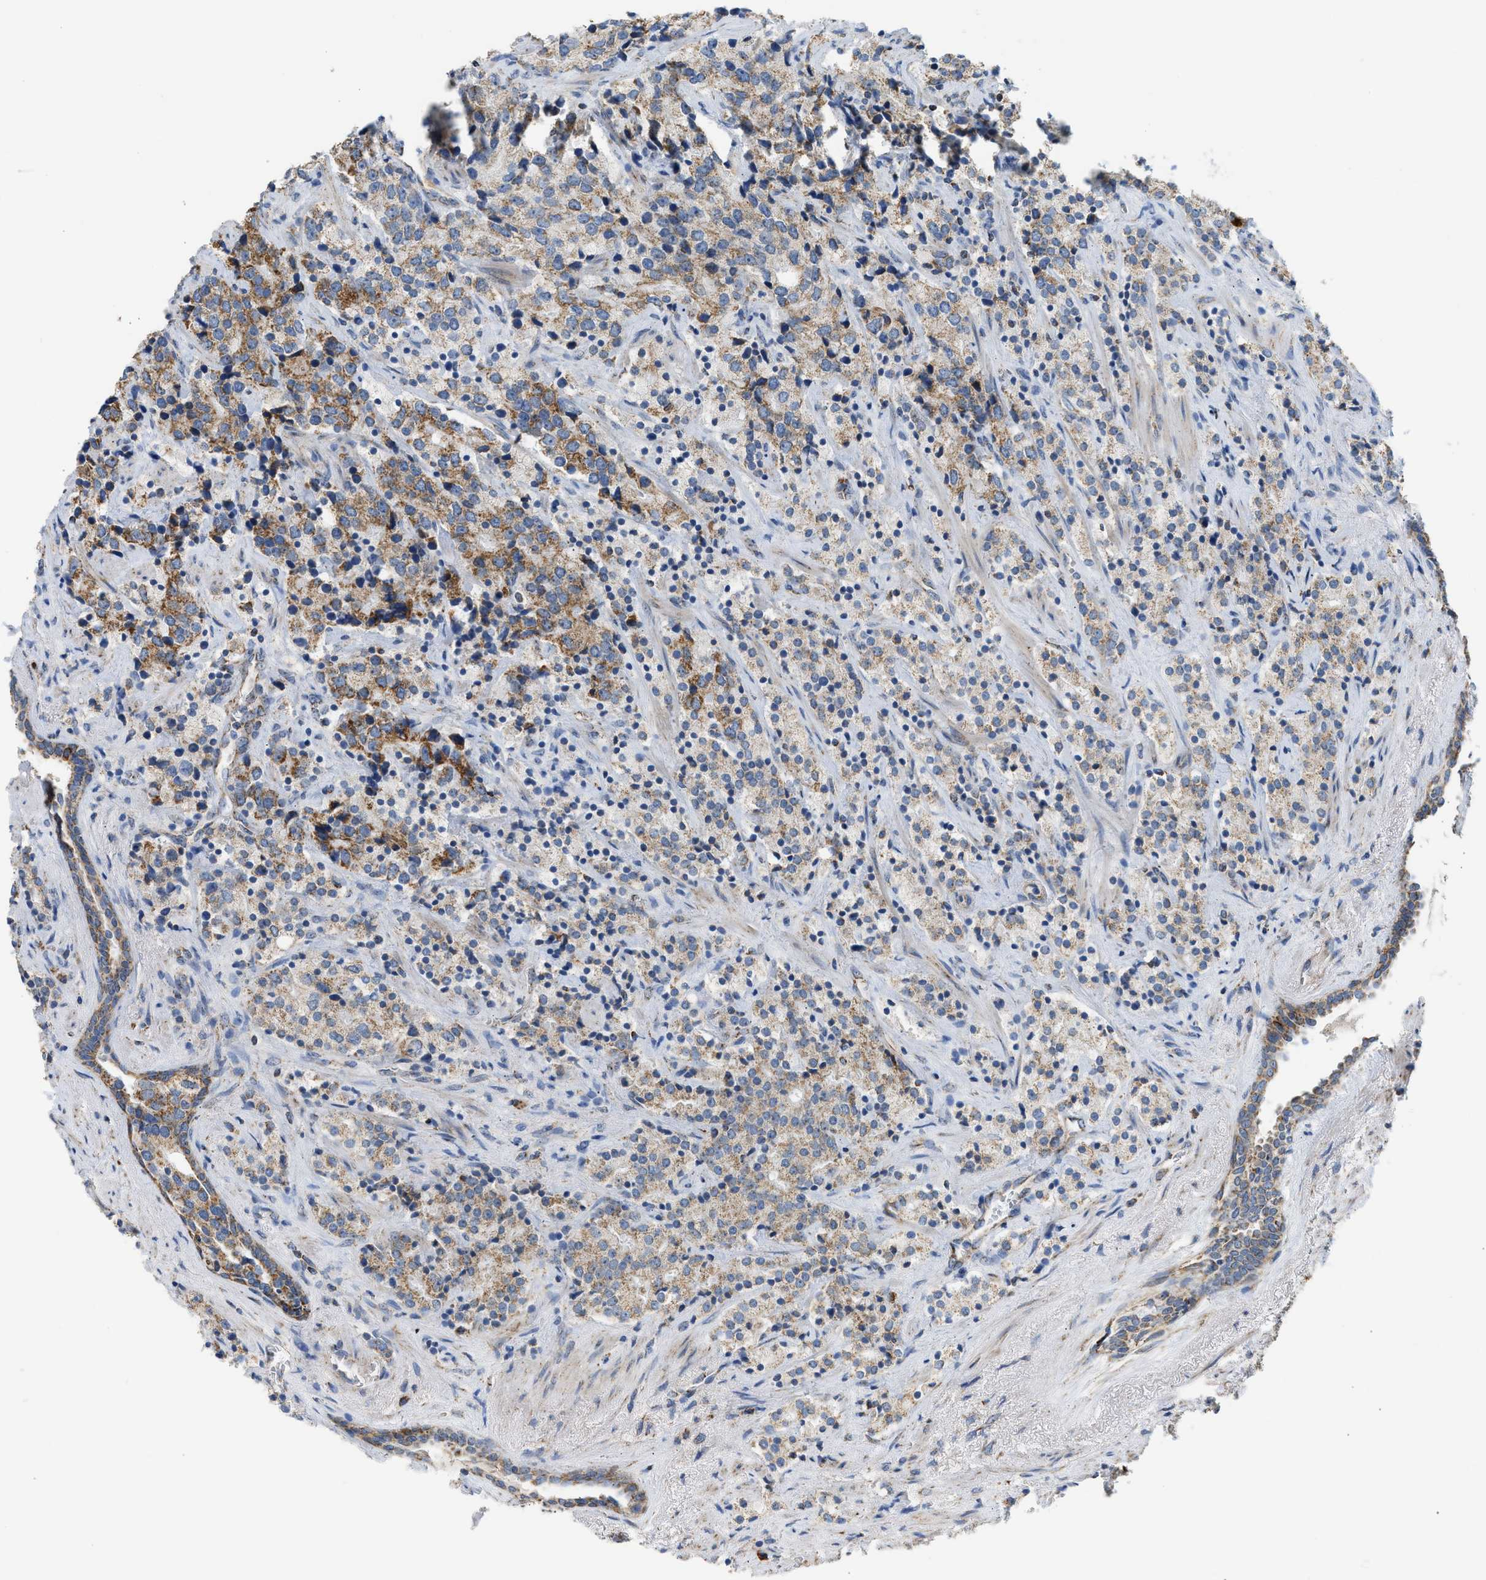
{"staining": {"intensity": "moderate", "quantity": ">75%", "location": "cytoplasmic/membranous"}, "tissue": "prostate cancer", "cell_type": "Tumor cells", "image_type": "cancer", "snomed": [{"axis": "morphology", "description": "Adenocarcinoma, High grade"}, {"axis": "topography", "description": "Prostate"}], "caption": "Prostate adenocarcinoma (high-grade) stained for a protein (brown) shows moderate cytoplasmic/membranous positive positivity in approximately >75% of tumor cells.", "gene": "GOT2", "patient": {"sex": "male", "age": 71}}